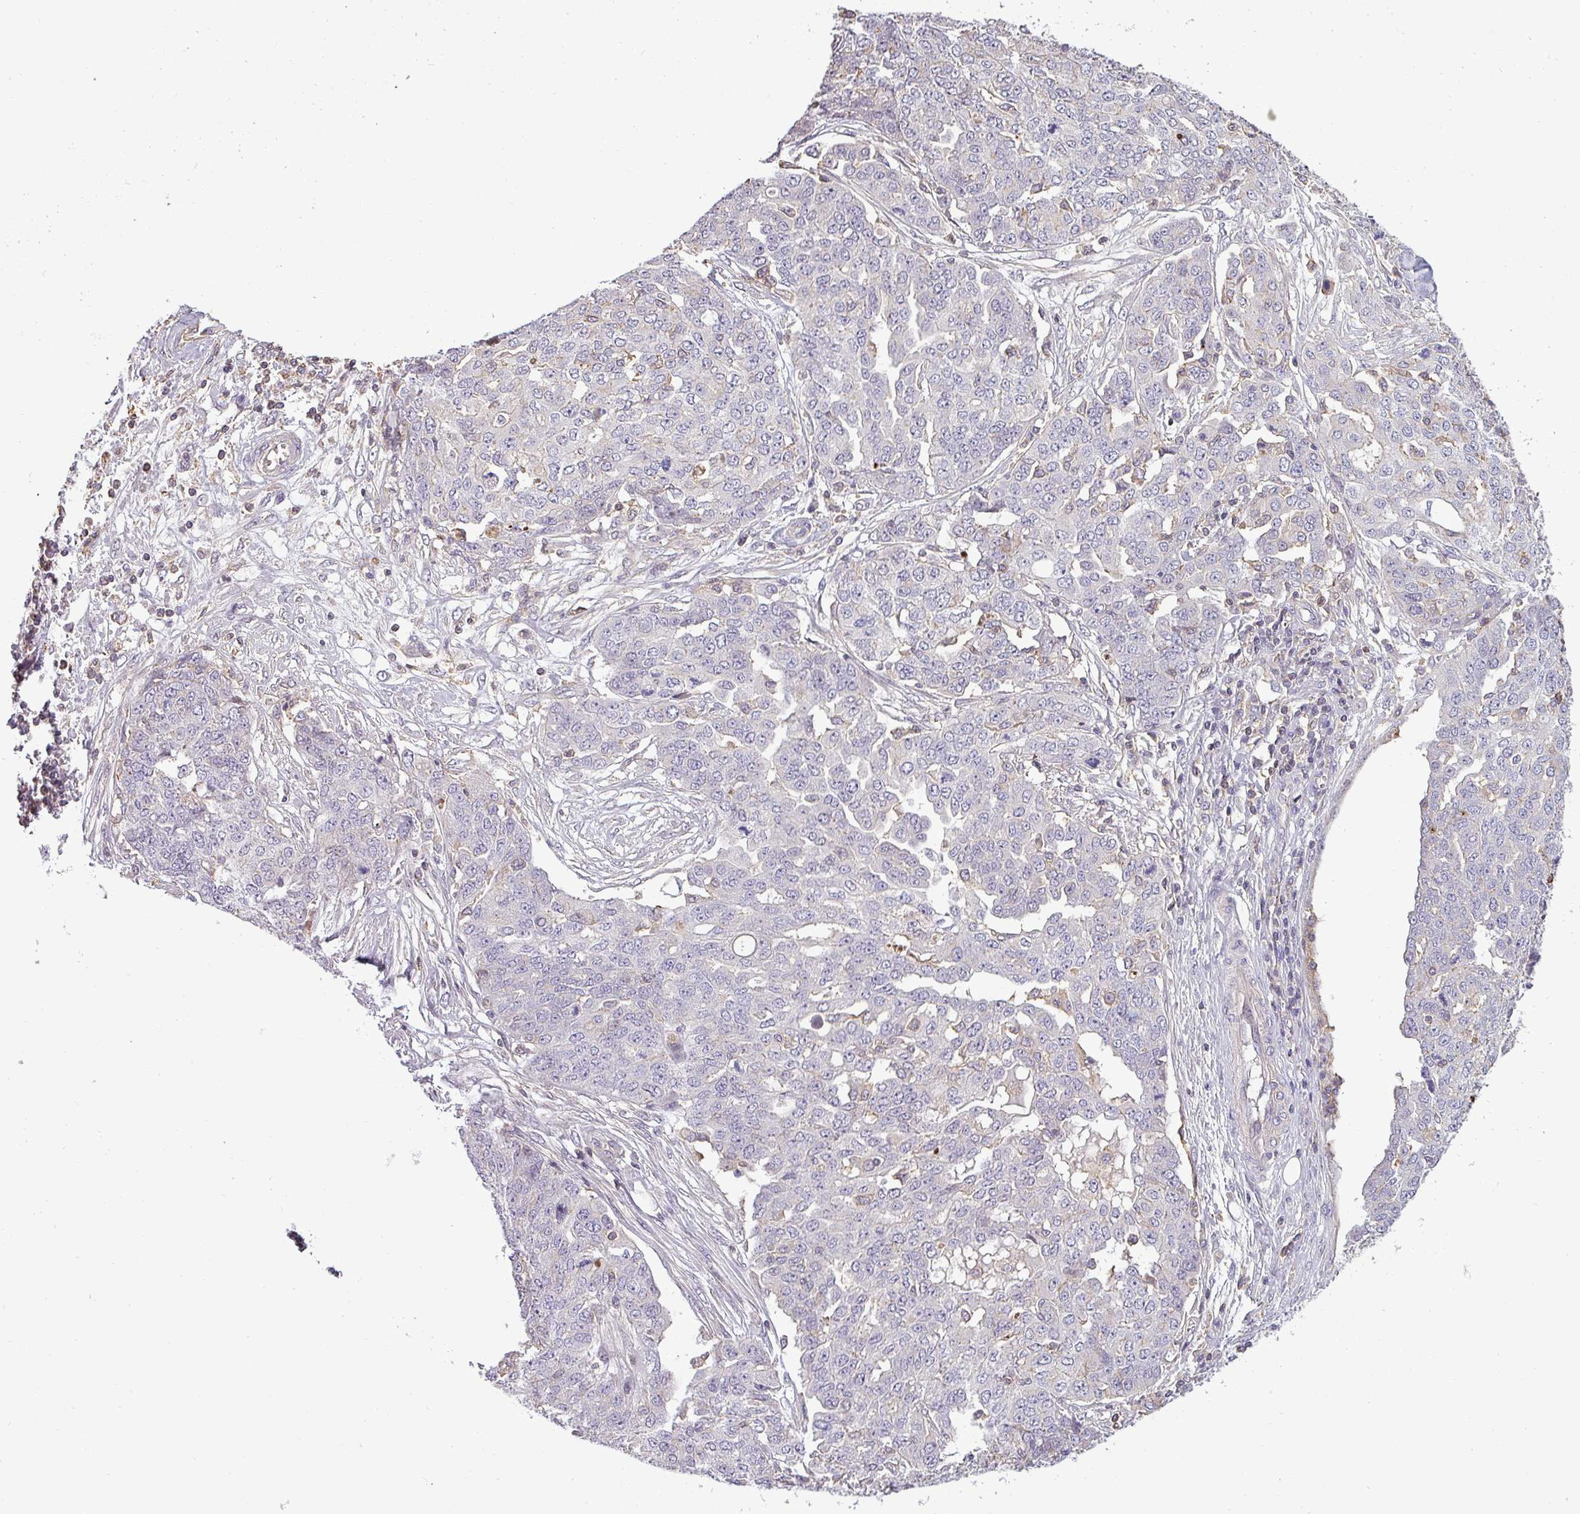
{"staining": {"intensity": "negative", "quantity": "none", "location": "none"}, "tissue": "ovarian cancer", "cell_type": "Tumor cells", "image_type": "cancer", "snomed": [{"axis": "morphology", "description": "Cystadenocarcinoma, serous, NOS"}, {"axis": "topography", "description": "Soft tissue"}, {"axis": "topography", "description": "Ovary"}], "caption": "The IHC image has no significant staining in tumor cells of ovarian serous cystadenocarcinoma tissue.", "gene": "ZNF835", "patient": {"sex": "female", "age": 57}}